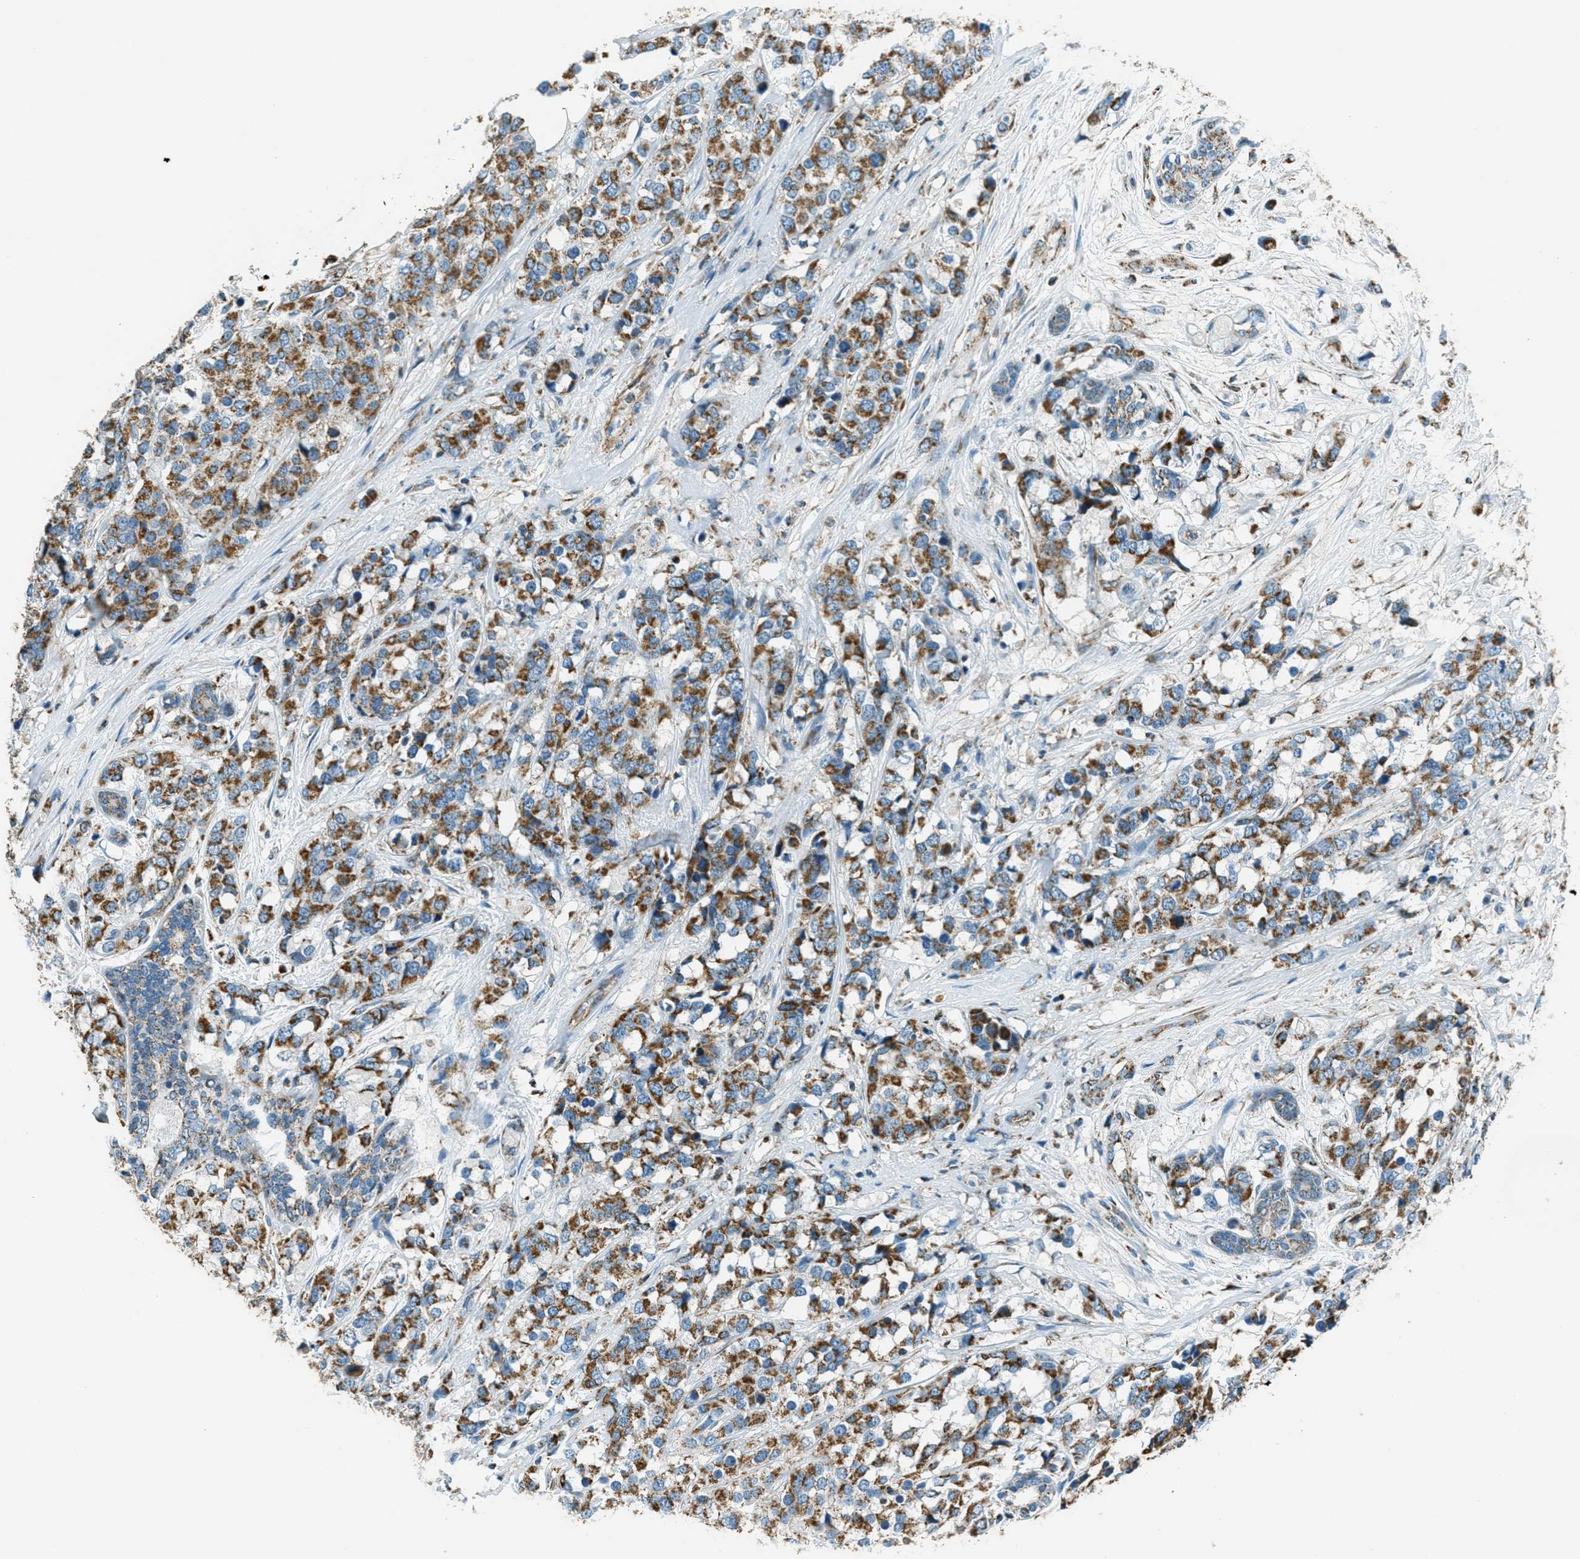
{"staining": {"intensity": "moderate", "quantity": ">75%", "location": "cytoplasmic/membranous"}, "tissue": "breast cancer", "cell_type": "Tumor cells", "image_type": "cancer", "snomed": [{"axis": "morphology", "description": "Lobular carcinoma"}, {"axis": "topography", "description": "Breast"}], "caption": "IHC of breast cancer exhibits medium levels of moderate cytoplasmic/membranous staining in approximately >75% of tumor cells.", "gene": "CHST15", "patient": {"sex": "female", "age": 59}}